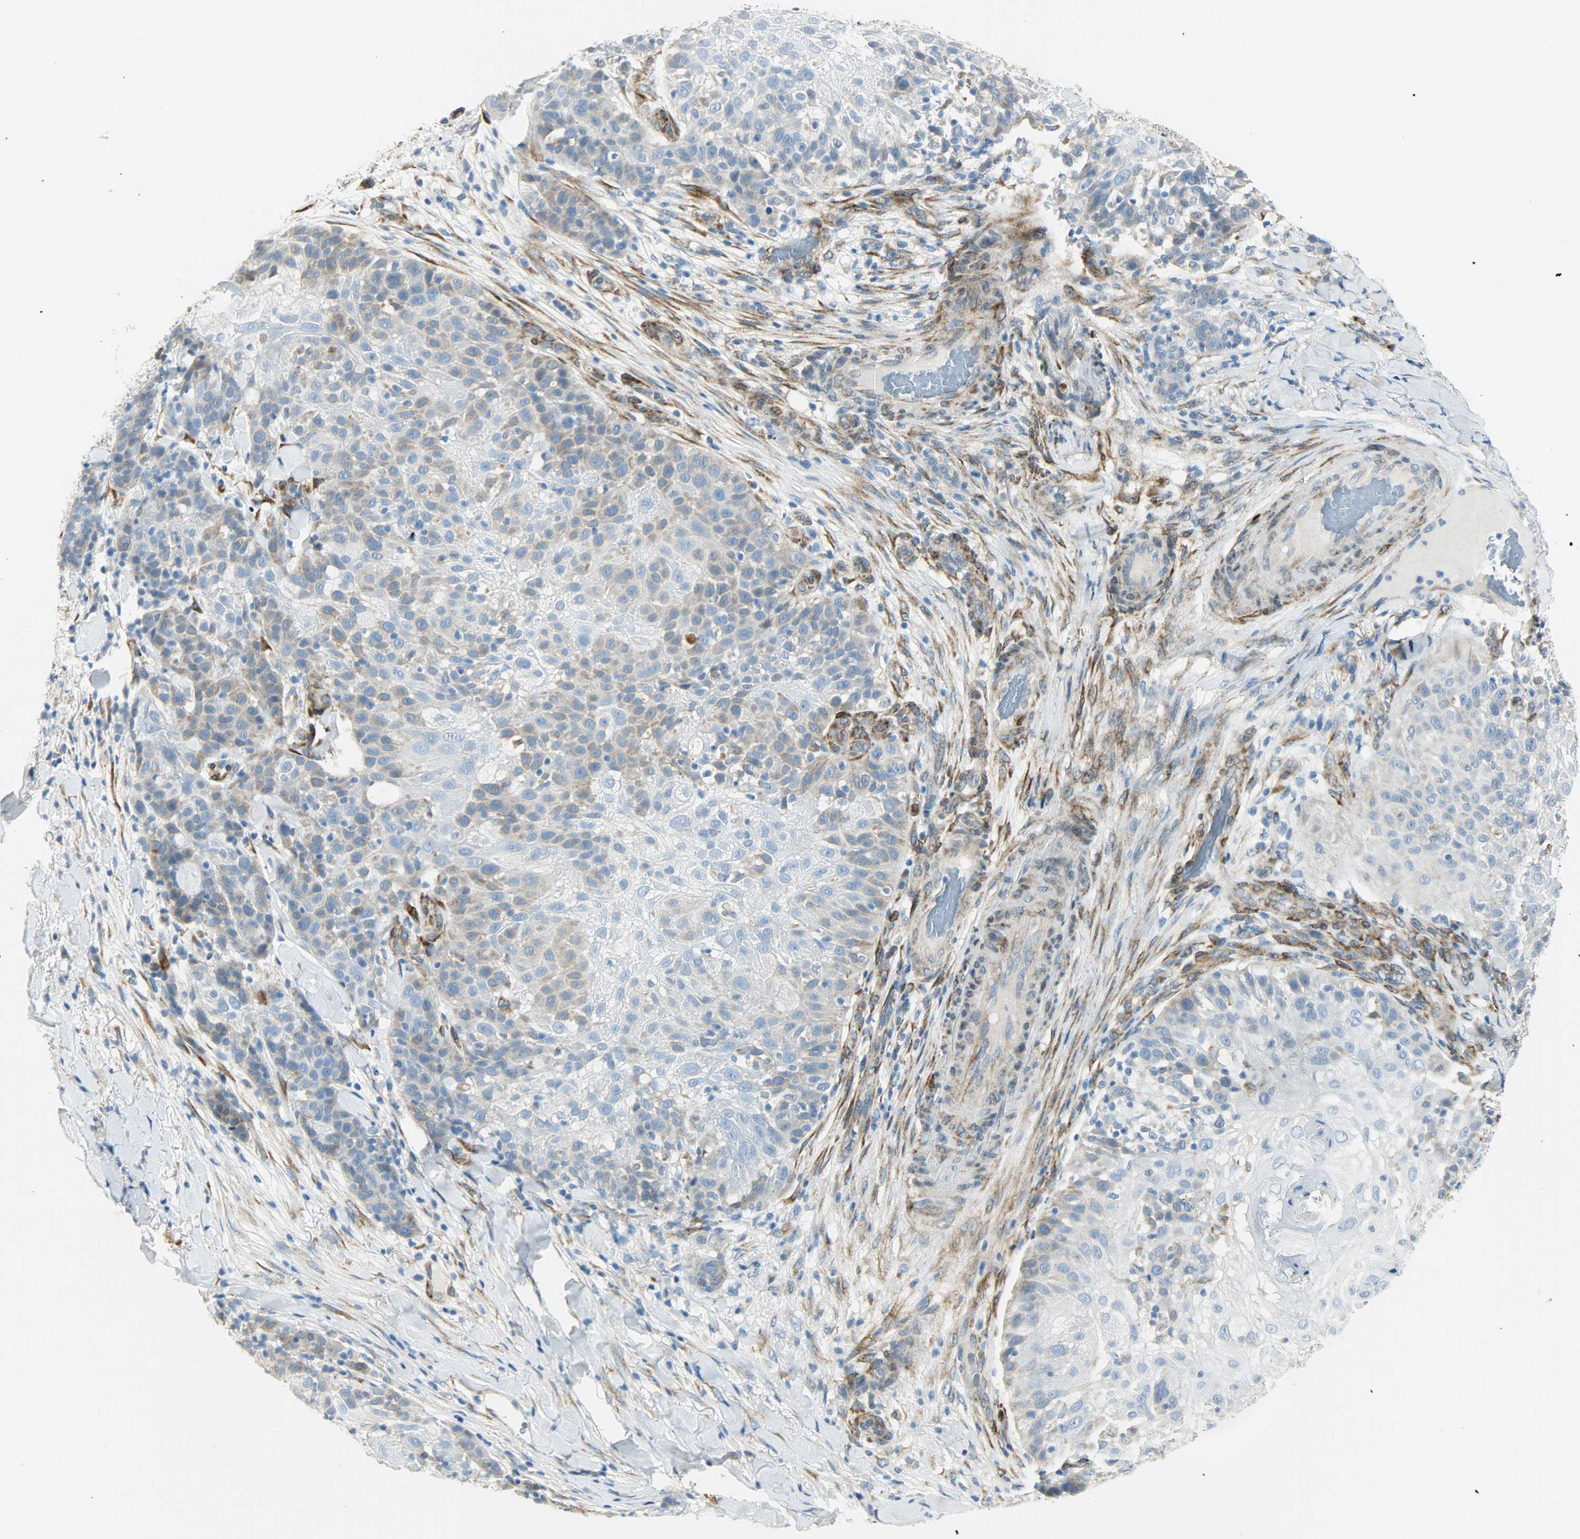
{"staining": {"intensity": "moderate", "quantity": "<25%", "location": "cytoplasmic/membranous"}, "tissue": "skin cancer", "cell_type": "Tumor cells", "image_type": "cancer", "snomed": [{"axis": "morphology", "description": "Normal tissue, NOS"}, {"axis": "morphology", "description": "Squamous cell carcinoma, NOS"}, {"axis": "topography", "description": "Skin"}], "caption": "The micrograph demonstrates staining of skin squamous cell carcinoma, revealing moderate cytoplasmic/membranous protein positivity (brown color) within tumor cells. The protein is shown in brown color, while the nuclei are stained blue.", "gene": "PKD2", "patient": {"sex": "female", "age": 83}}